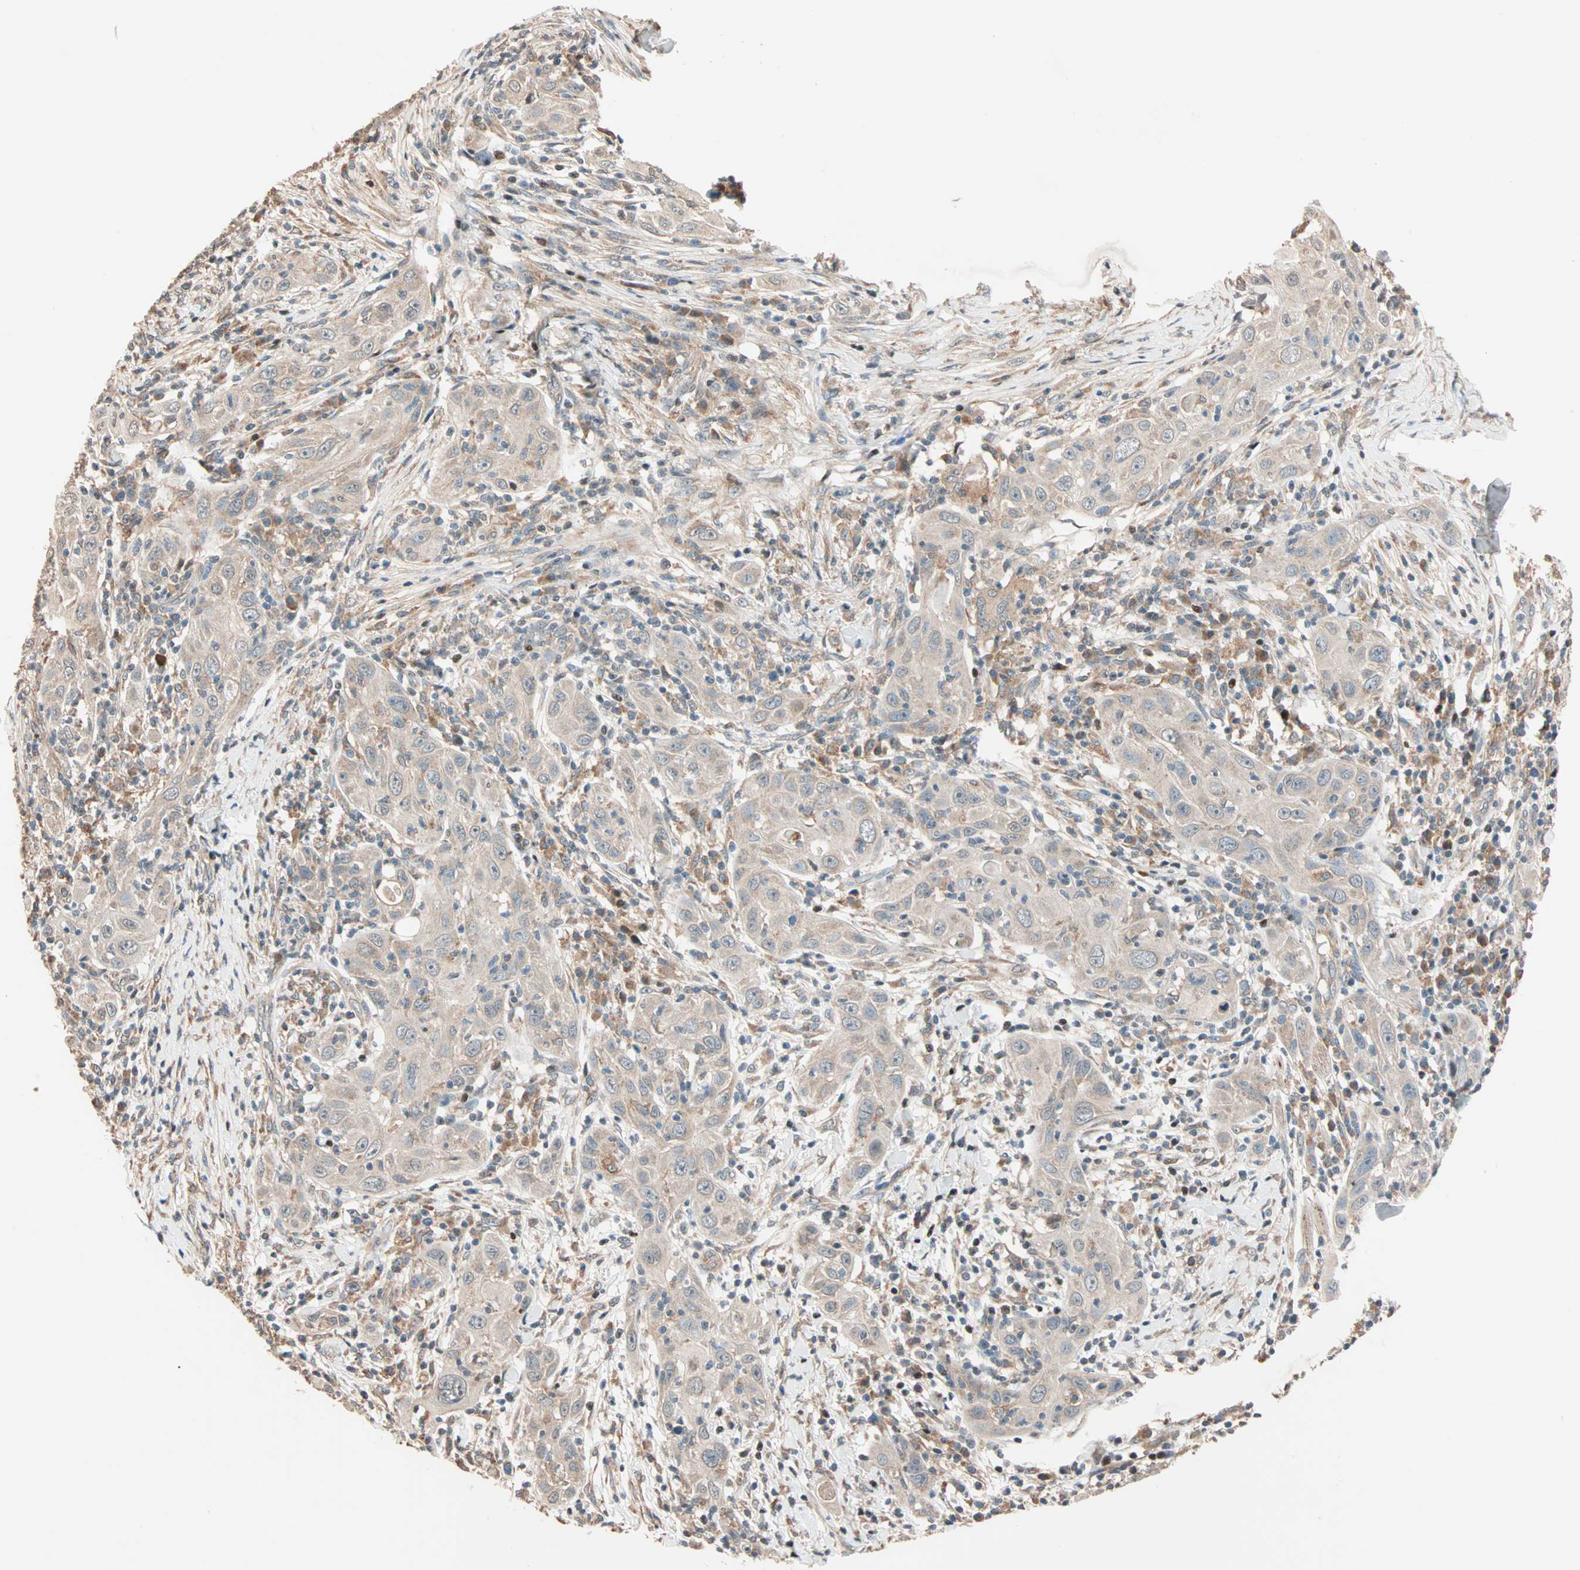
{"staining": {"intensity": "weak", "quantity": ">75%", "location": "cytoplasmic/membranous"}, "tissue": "skin cancer", "cell_type": "Tumor cells", "image_type": "cancer", "snomed": [{"axis": "morphology", "description": "Squamous cell carcinoma, NOS"}, {"axis": "topography", "description": "Skin"}], "caption": "This micrograph reveals skin cancer (squamous cell carcinoma) stained with IHC to label a protein in brown. The cytoplasmic/membranous of tumor cells show weak positivity for the protein. Nuclei are counter-stained blue.", "gene": "HECW1", "patient": {"sex": "female", "age": 88}}